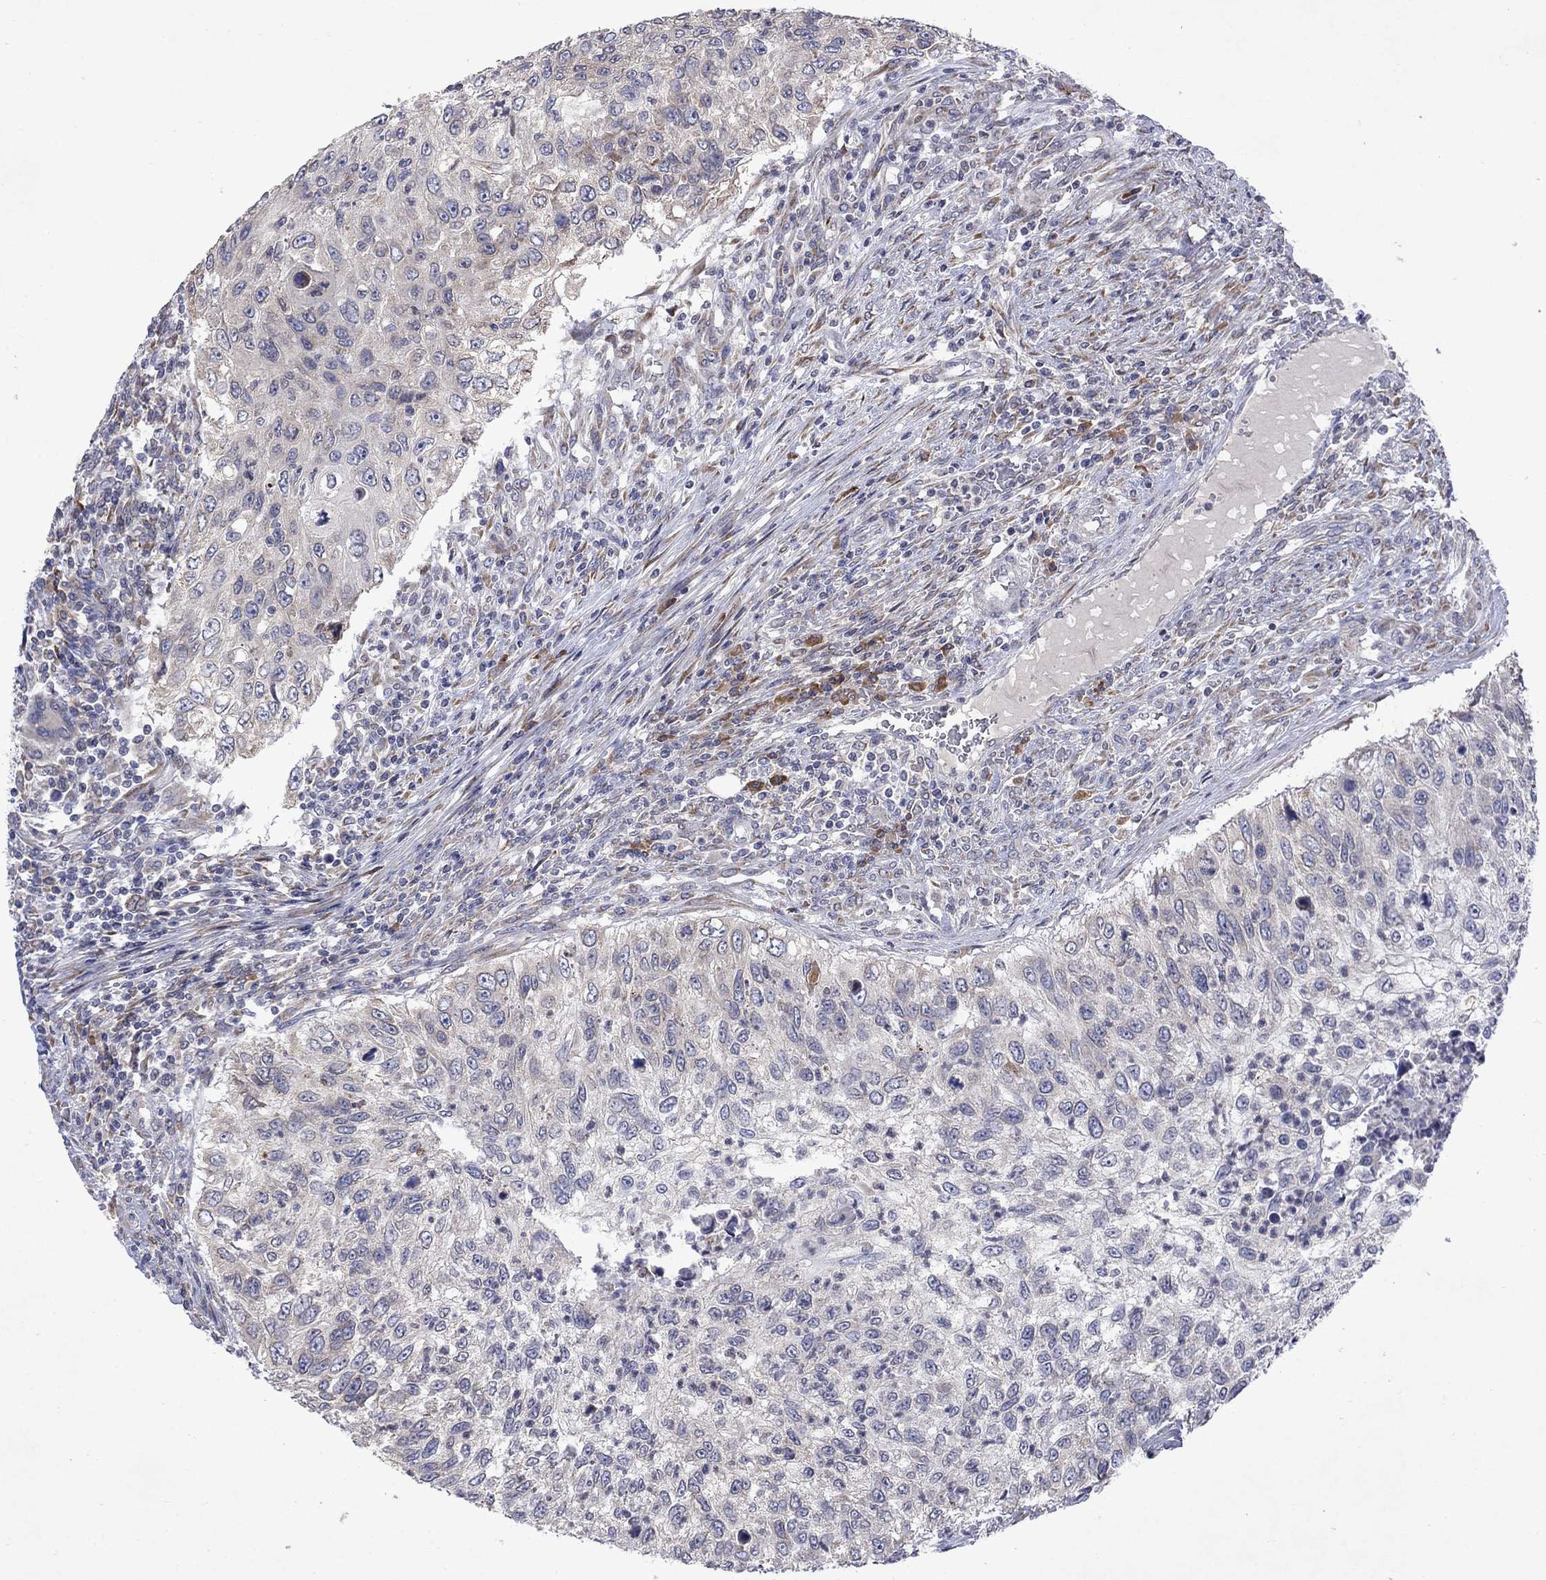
{"staining": {"intensity": "negative", "quantity": "none", "location": "none"}, "tissue": "urothelial cancer", "cell_type": "Tumor cells", "image_type": "cancer", "snomed": [{"axis": "morphology", "description": "Urothelial carcinoma, High grade"}, {"axis": "topography", "description": "Urinary bladder"}], "caption": "Urothelial carcinoma (high-grade) stained for a protein using IHC reveals no staining tumor cells.", "gene": "TMEM97", "patient": {"sex": "female", "age": 60}}